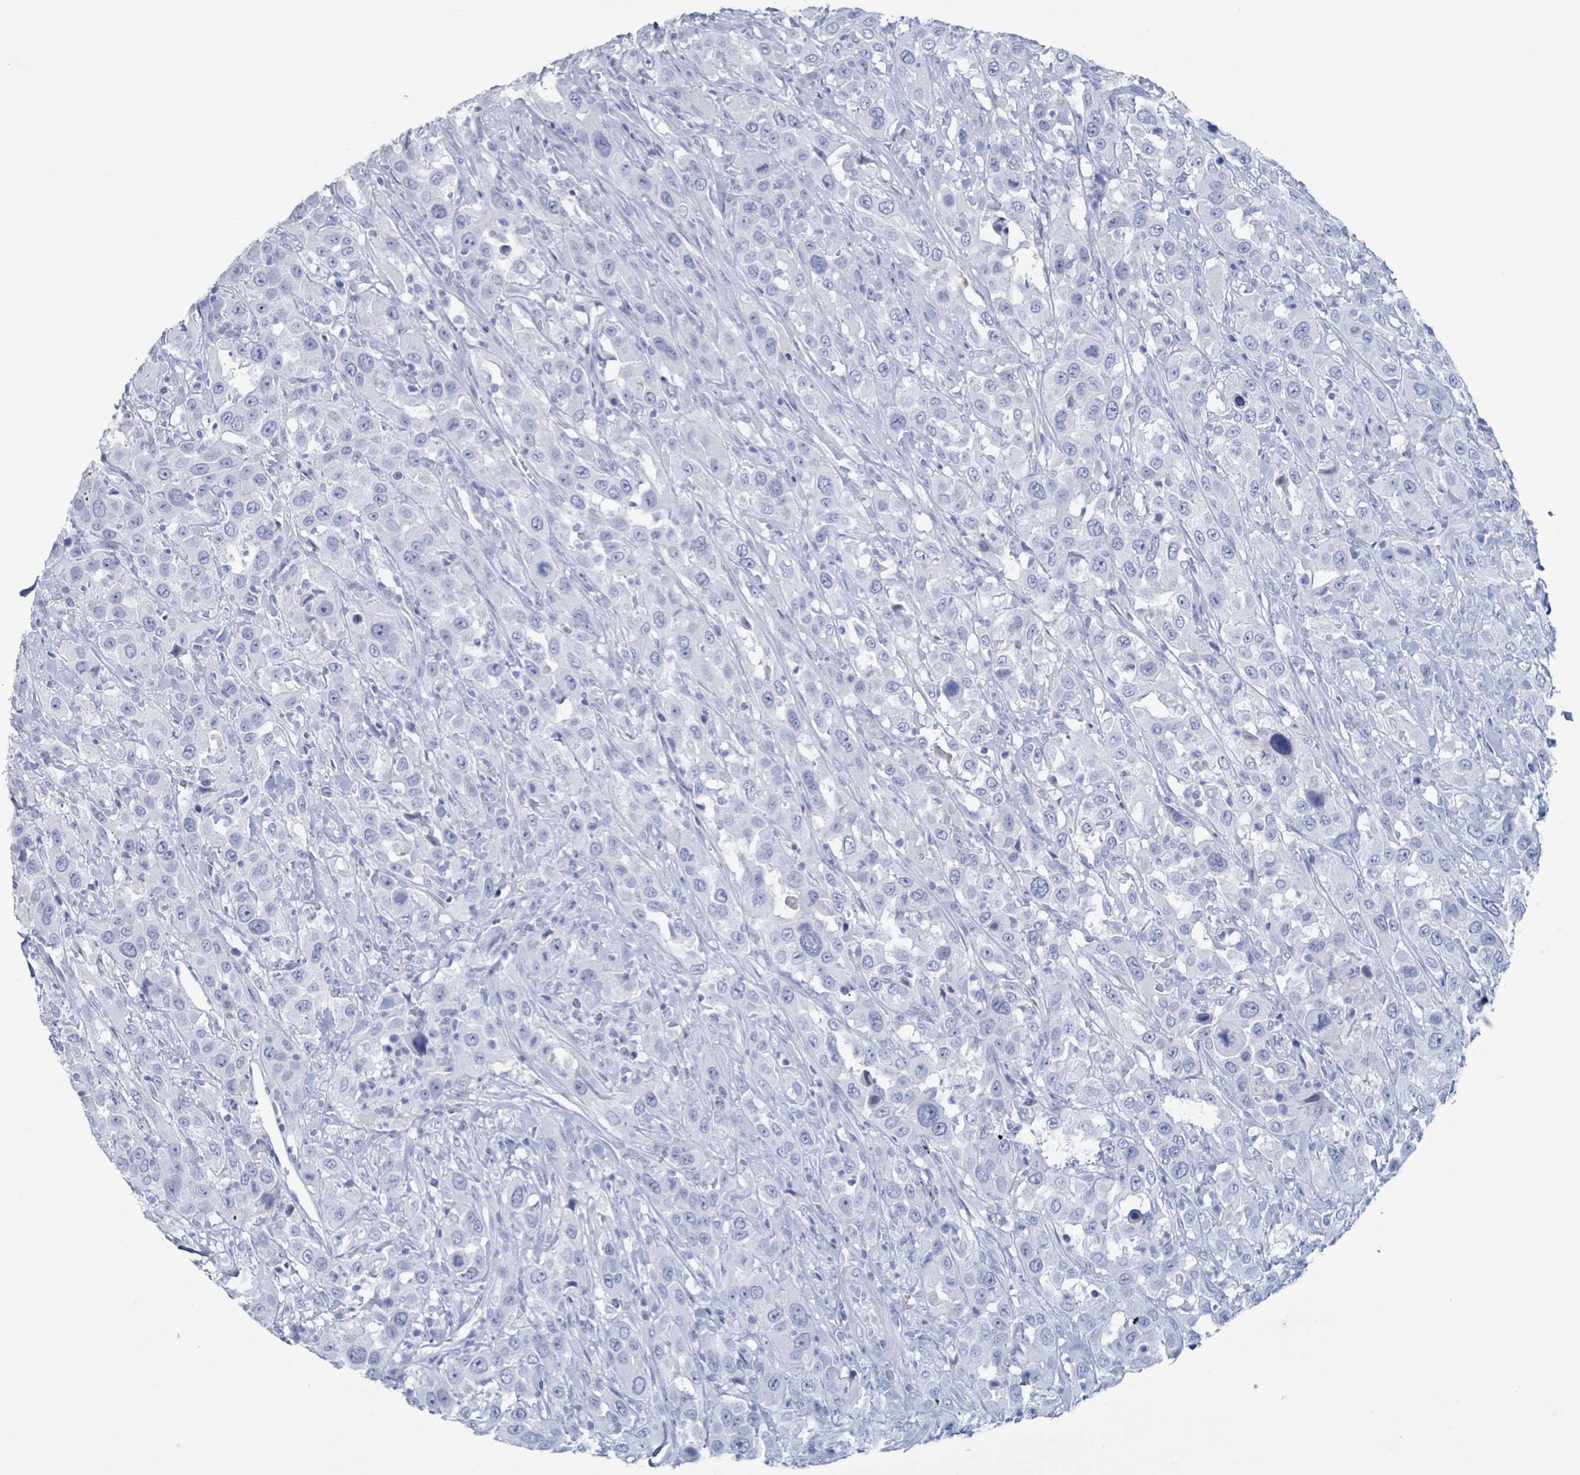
{"staining": {"intensity": "negative", "quantity": "none", "location": "none"}, "tissue": "urothelial cancer", "cell_type": "Tumor cells", "image_type": "cancer", "snomed": [{"axis": "morphology", "description": "Urothelial carcinoma, High grade"}, {"axis": "topography", "description": "Urinary bladder"}], "caption": "DAB immunohistochemical staining of urothelial cancer demonstrates no significant staining in tumor cells.", "gene": "KLK4", "patient": {"sex": "male", "age": 61}}